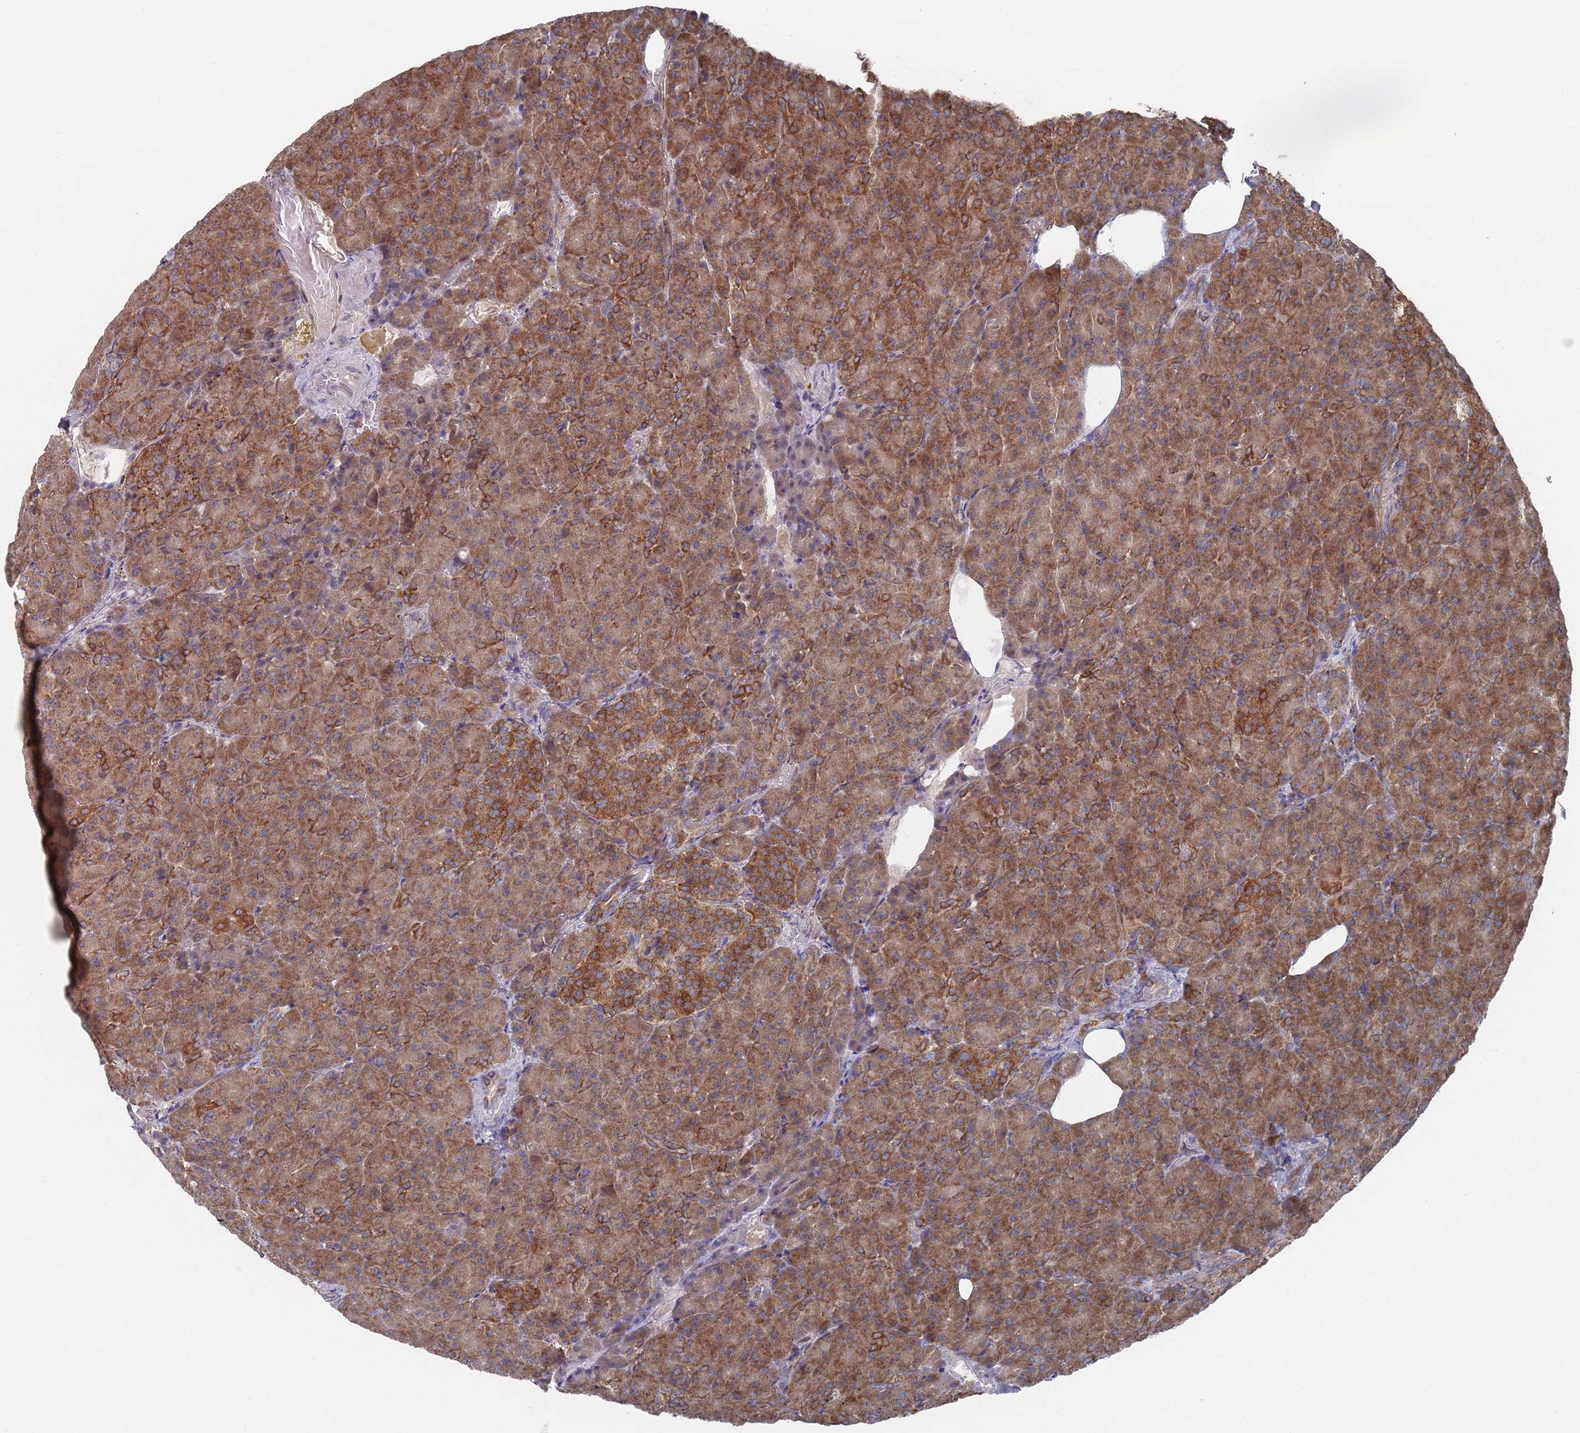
{"staining": {"intensity": "moderate", "quantity": ">75%", "location": "cytoplasmic/membranous"}, "tissue": "pancreas", "cell_type": "Exocrine glandular cells", "image_type": "normal", "snomed": [{"axis": "morphology", "description": "Normal tissue, NOS"}, {"axis": "topography", "description": "Pancreas"}], "caption": "A photomicrograph of human pancreas stained for a protein demonstrates moderate cytoplasmic/membranous brown staining in exocrine glandular cells.", "gene": "CCDC106", "patient": {"sex": "female", "age": 74}}